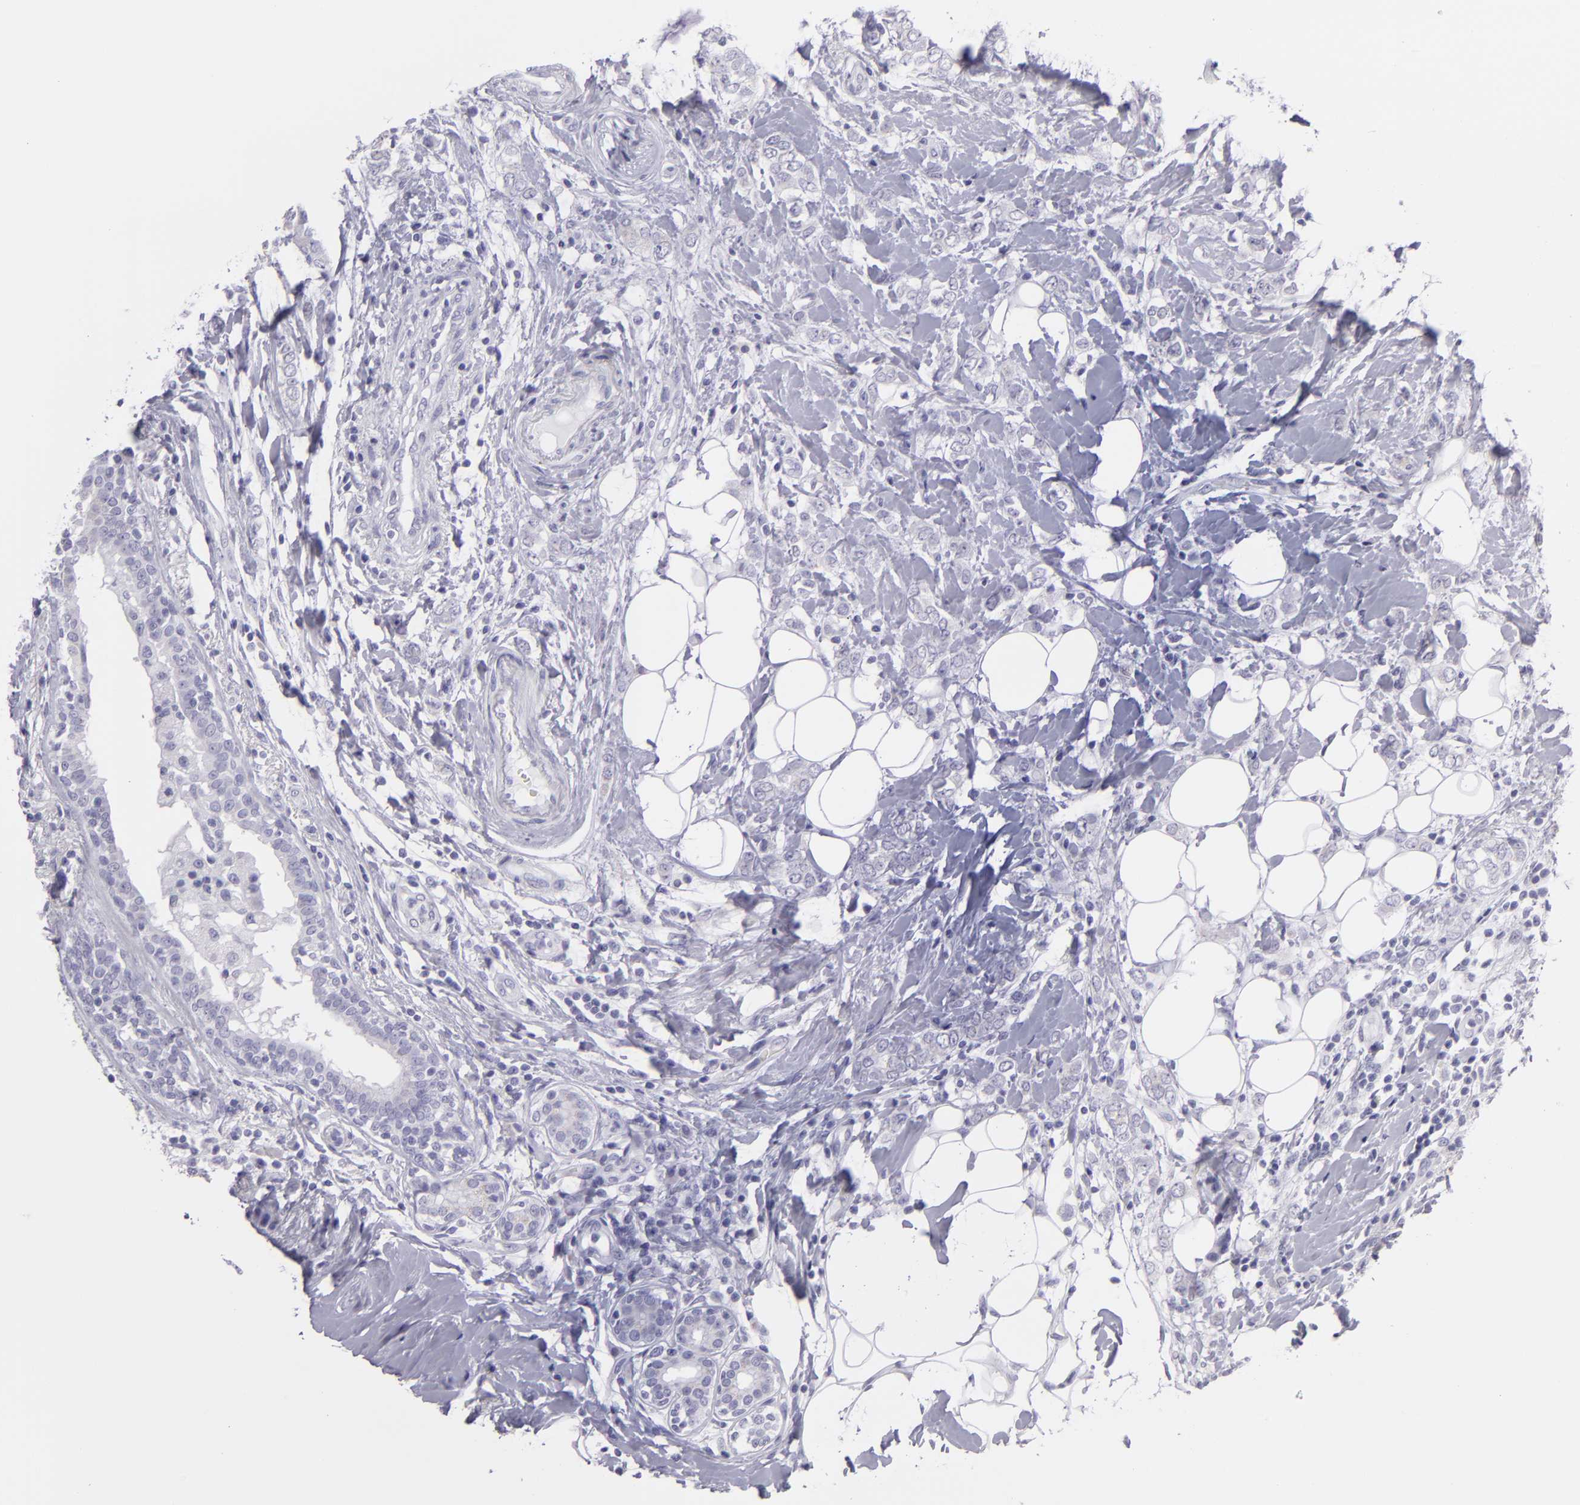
{"staining": {"intensity": "negative", "quantity": "none", "location": "none"}, "tissue": "breast cancer", "cell_type": "Tumor cells", "image_type": "cancer", "snomed": [{"axis": "morphology", "description": "Normal tissue, NOS"}, {"axis": "morphology", "description": "Lobular carcinoma"}, {"axis": "topography", "description": "Breast"}], "caption": "This is a photomicrograph of IHC staining of breast lobular carcinoma, which shows no staining in tumor cells.", "gene": "MUC5AC", "patient": {"sex": "female", "age": 47}}